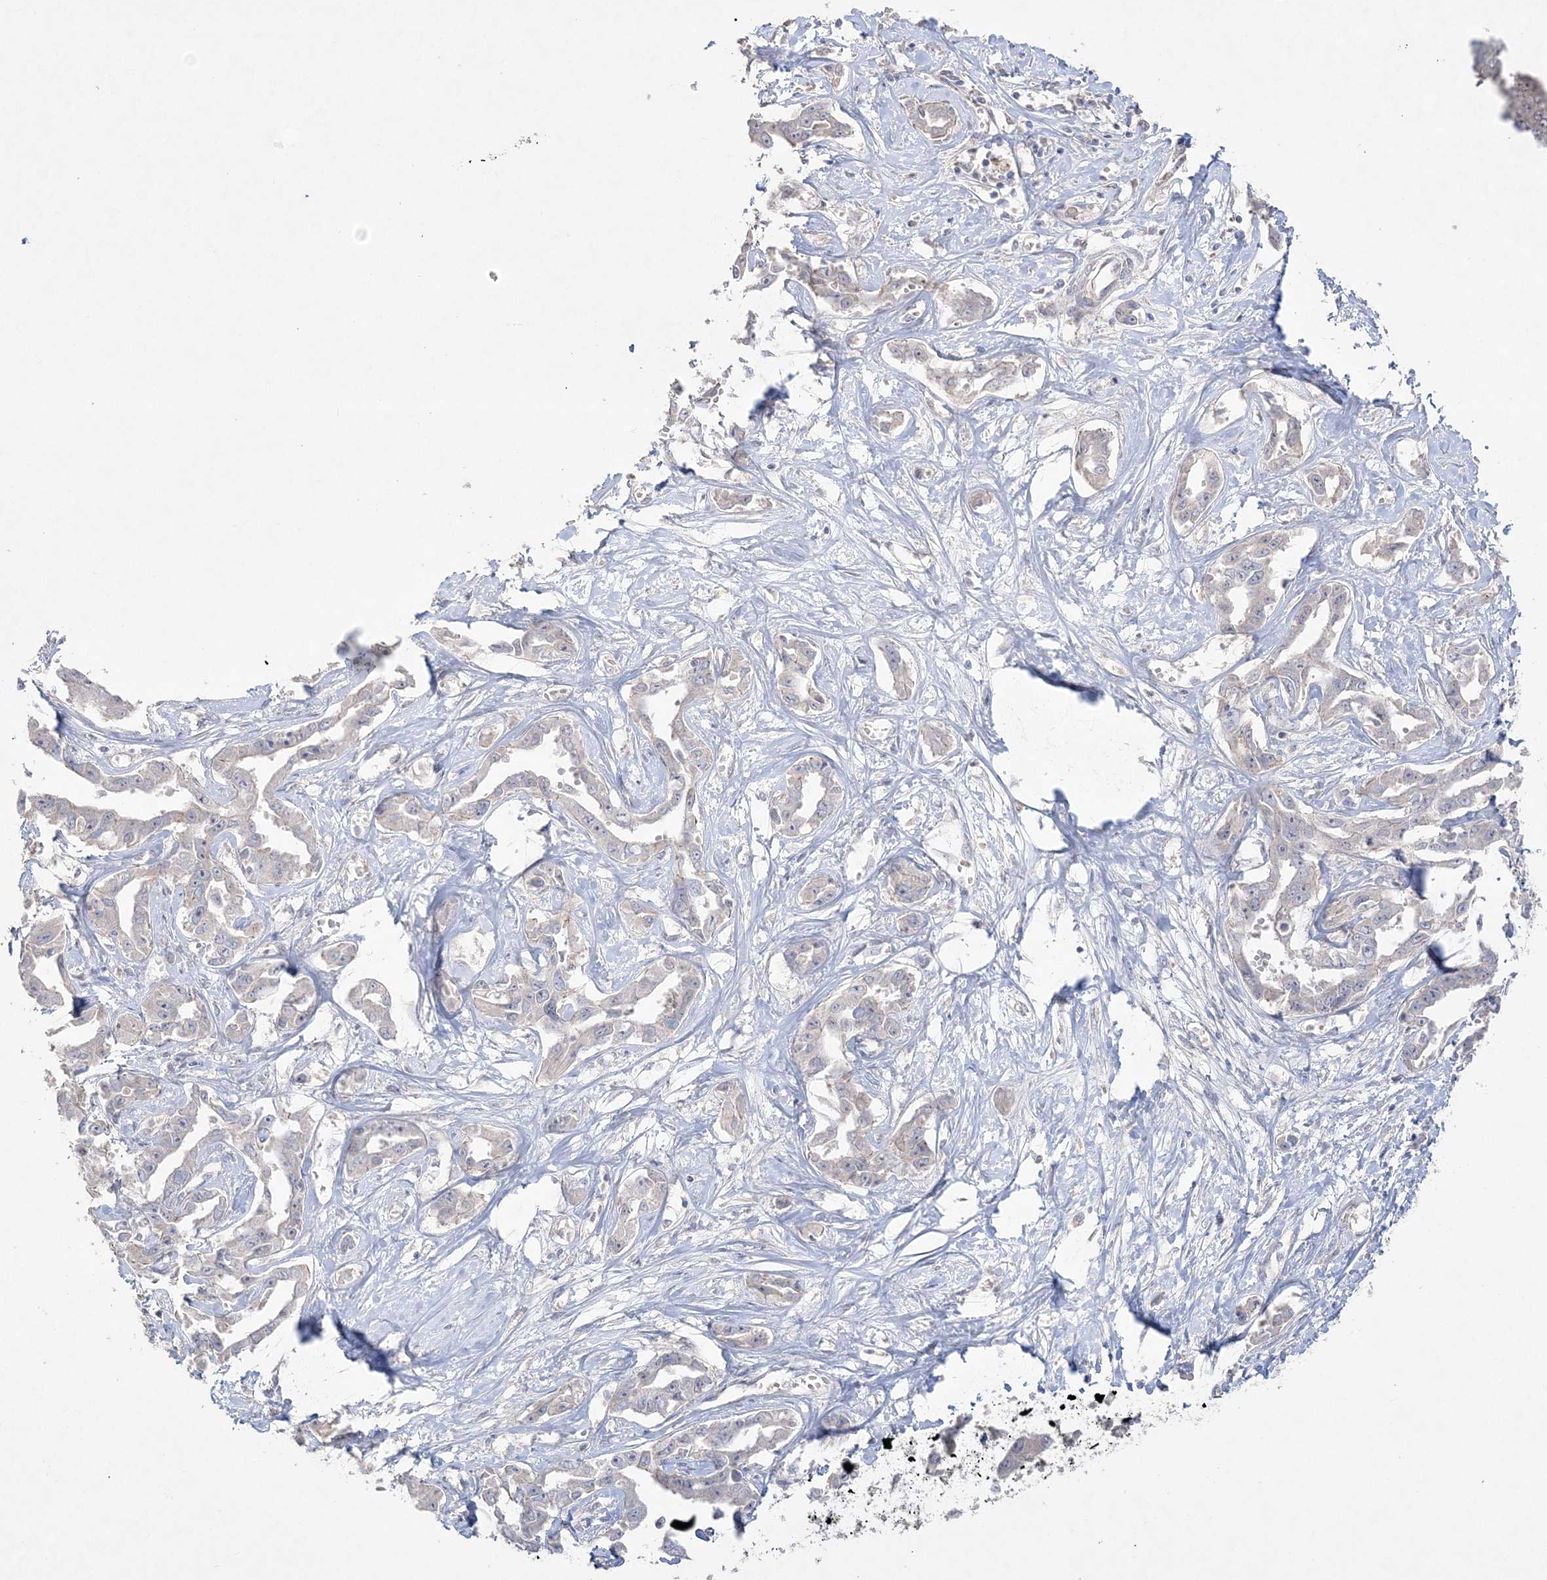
{"staining": {"intensity": "negative", "quantity": "none", "location": "none"}, "tissue": "liver cancer", "cell_type": "Tumor cells", "image_type": "cancer", "snomed": [{"axis": "morphology", "description": "Cholangiocarcinoma"}, {"axis": "topography", "description": "Liver"}], "caption": "Micrograph shows no significant protein staining in tumor cells of liver cancer (cholangiocarcinoma). (Immunohistochemistry, brightfield microscopy, high magnification).", "gene": "SH3BP4", "patient": {"sex": "male", "age": 59}}